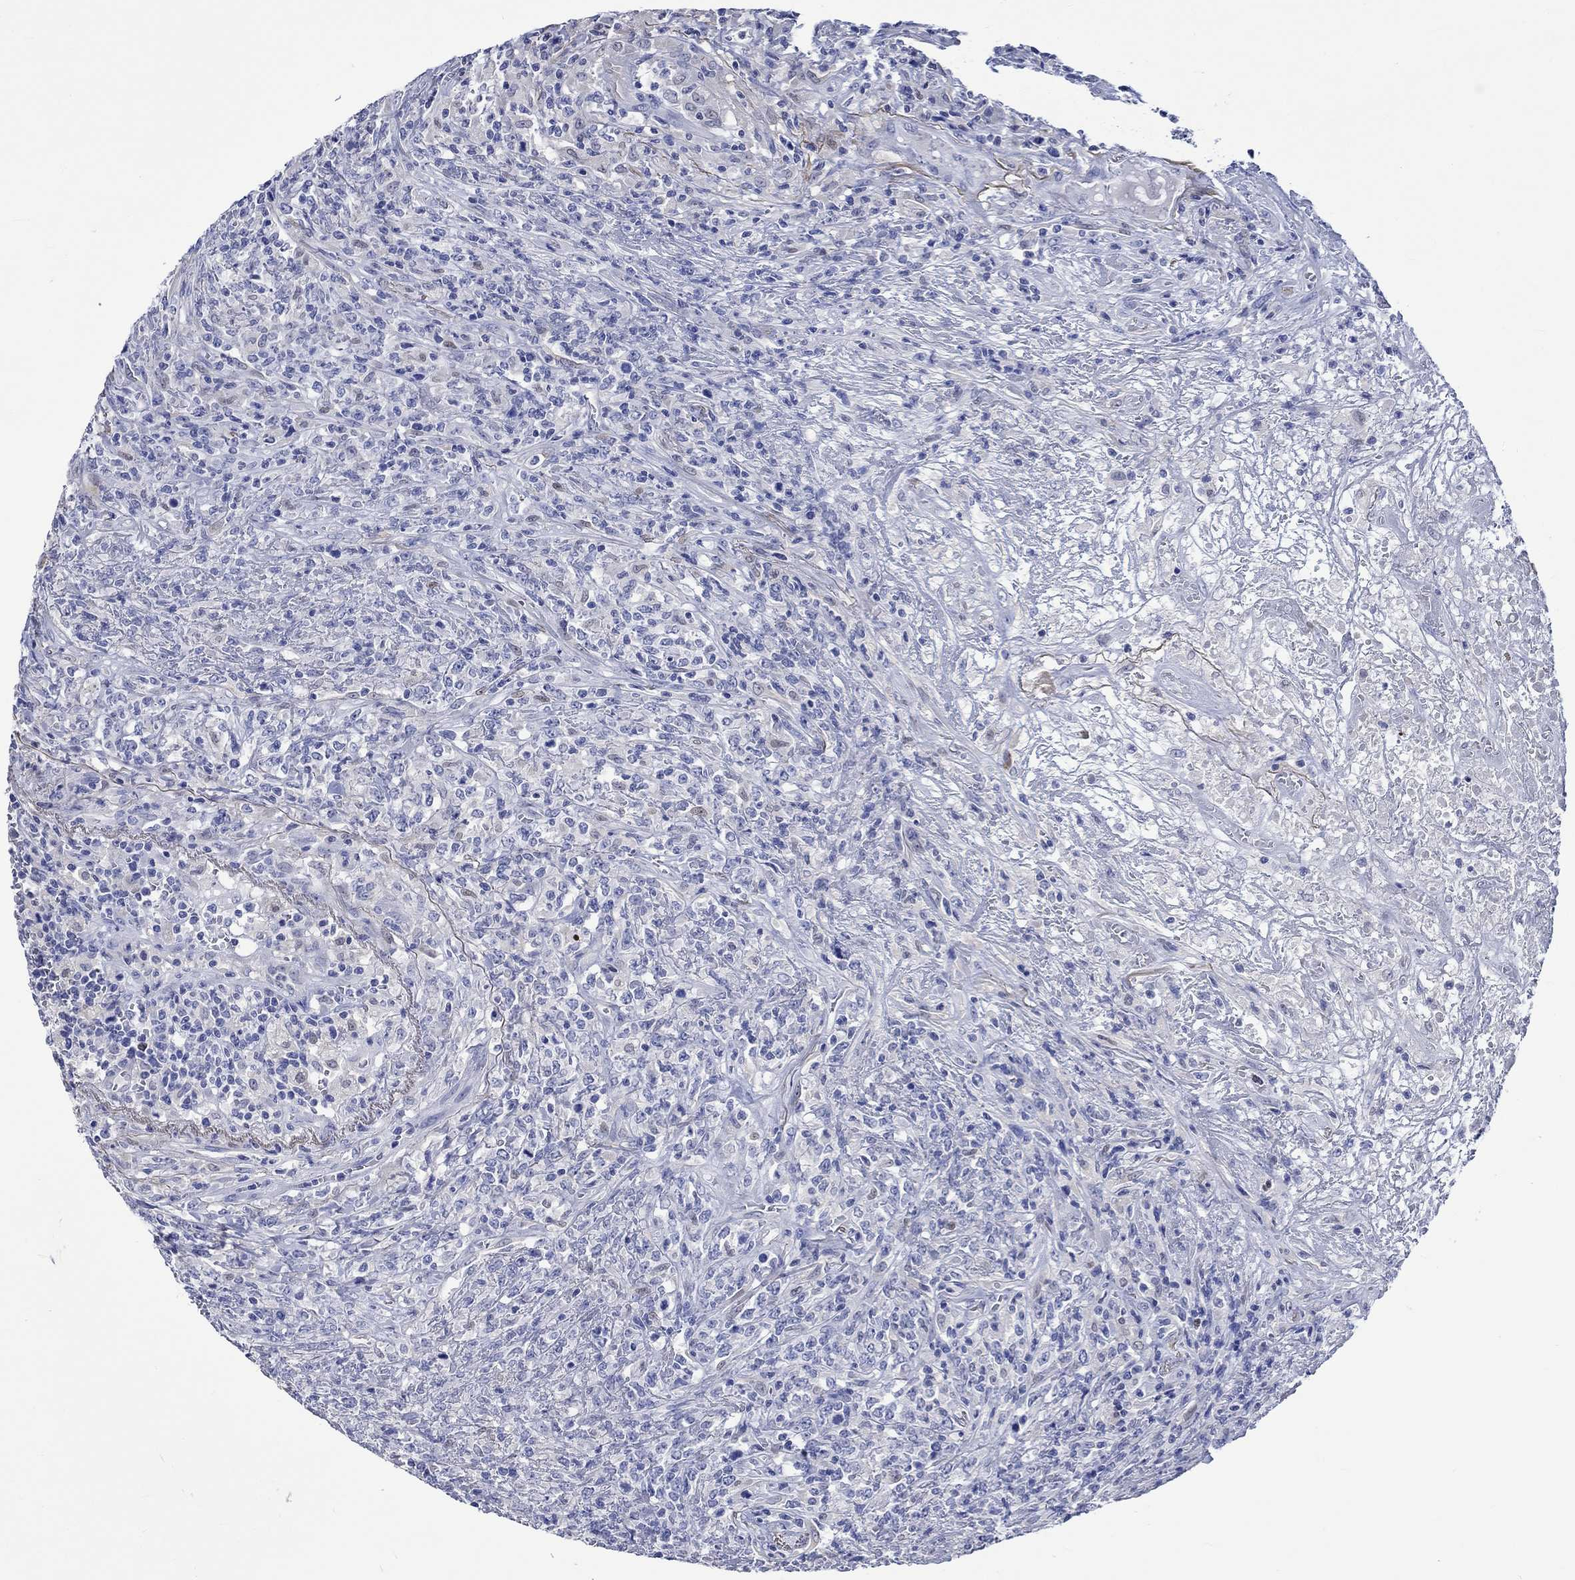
{"staining": {"intensity": "negative", "quantity": "none", "location": "none"}, "tissue": "lymphoma", "cell_type": "Tumor cells", "image_type": "cancer", "snomed": [{"axis": "morphology", "description": "Malignant lymphoma, non-Hodgkin's type, High grade"}, {"axis": "topography", "description": "Lung"}], "caption": "Immunohistochemistry of malignant lymphoma, non-Hodgkin's type (high-grade) exhibits no expression in tumor cells.", "gene": "KLHL35", "patient": {"sex": "male", "age": 79}}